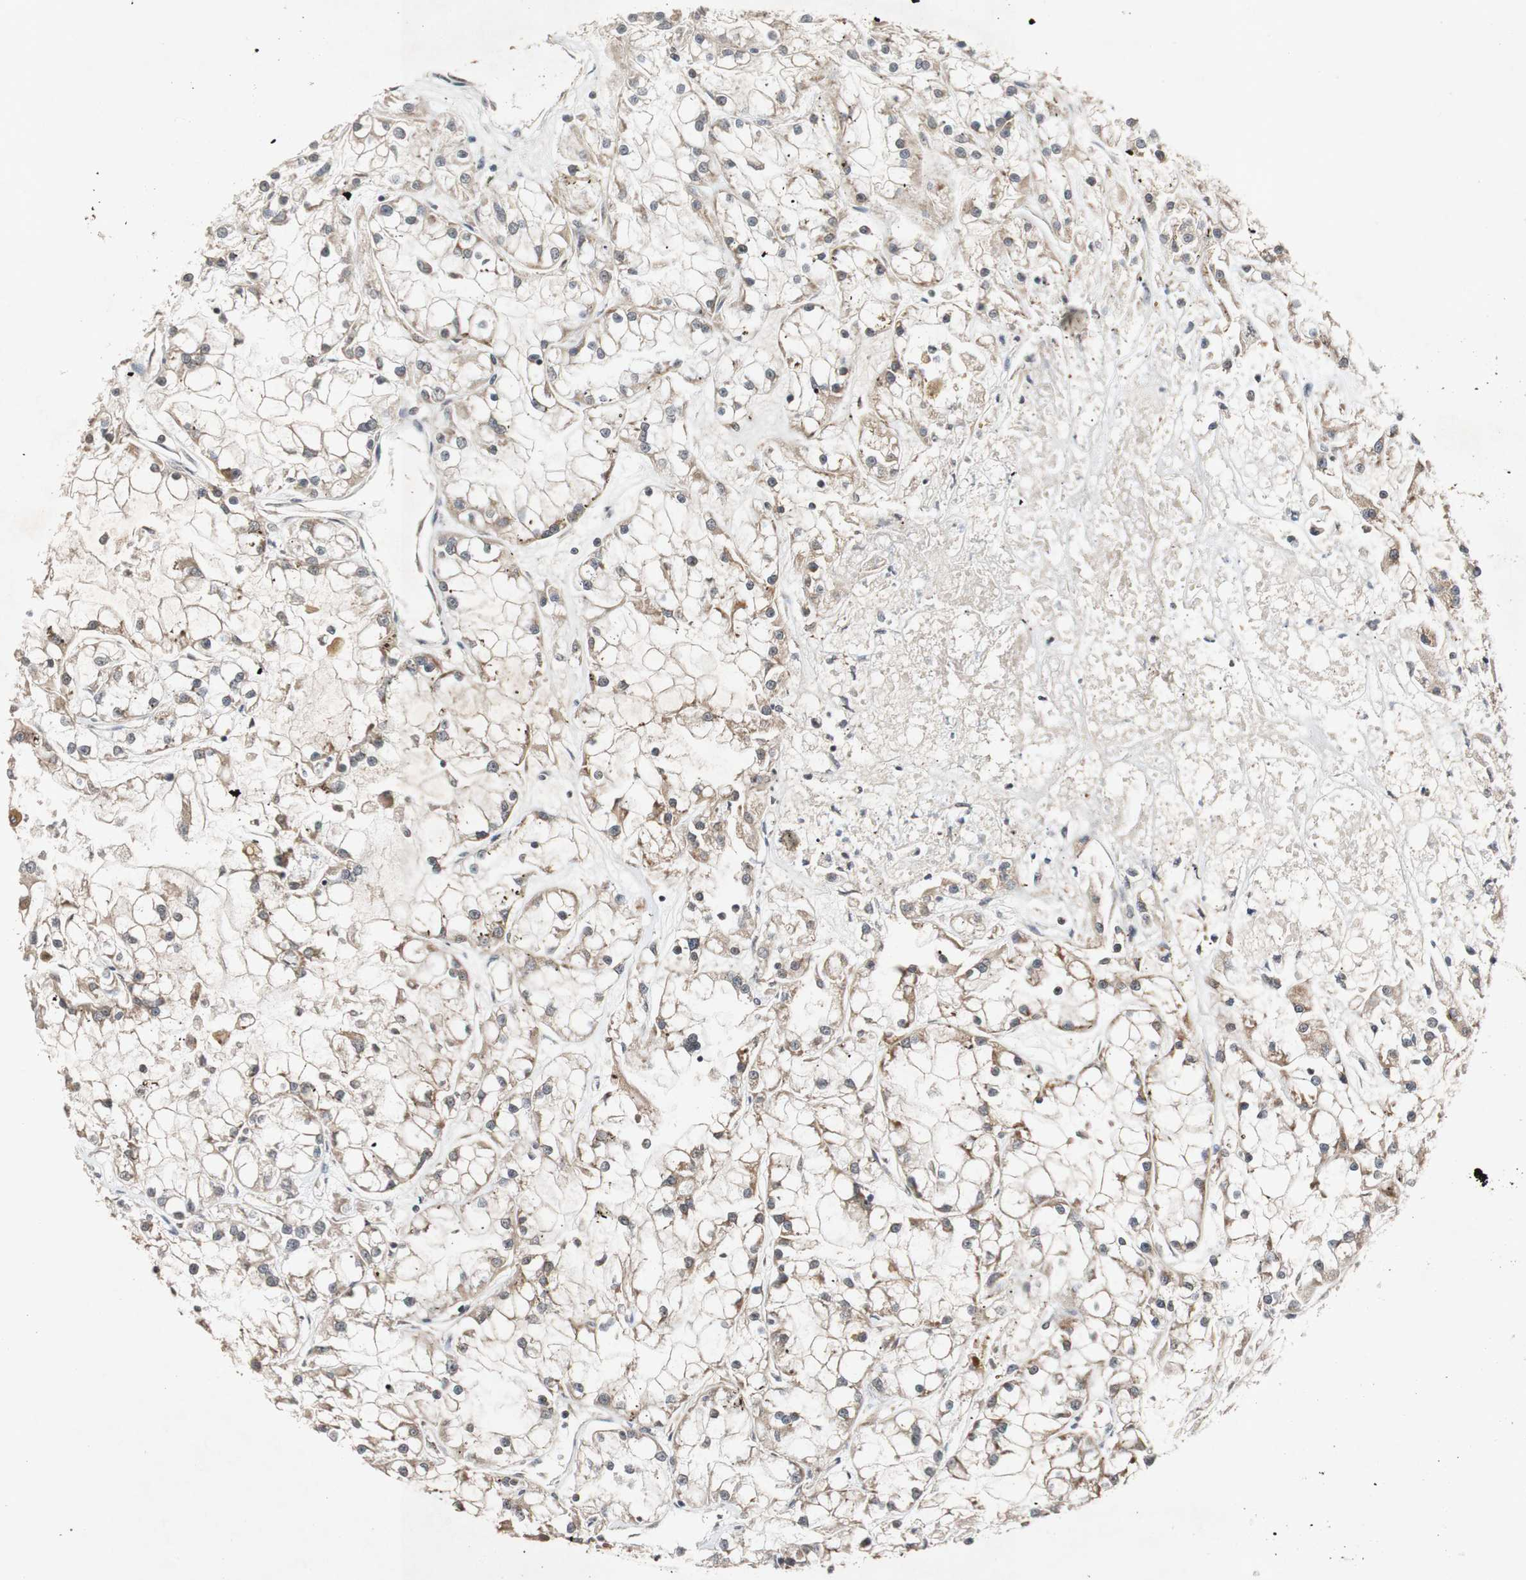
{"staining": {"intensity": "weak", "quantity": ">75%", "location": "cytoplasmic/membranous"}, "tissue": "renal cancer", "cell_type": "Tumor cells", "image_type": "cancer", "snomed": [{"axis": "morphology", "description": "Adenocarcinoma, NOS"}, {"axis": "topography", "description": "Kidney"}], "caption": "Immunohistochemistry (IHC) of renal cancer (adenocarcinoma) reveals low levels of weak cytoplasmic/membranous positivity in about >75% of tumor cells.", "gene": "PIN1", "patient": {"sex": "female", "age": 52}}